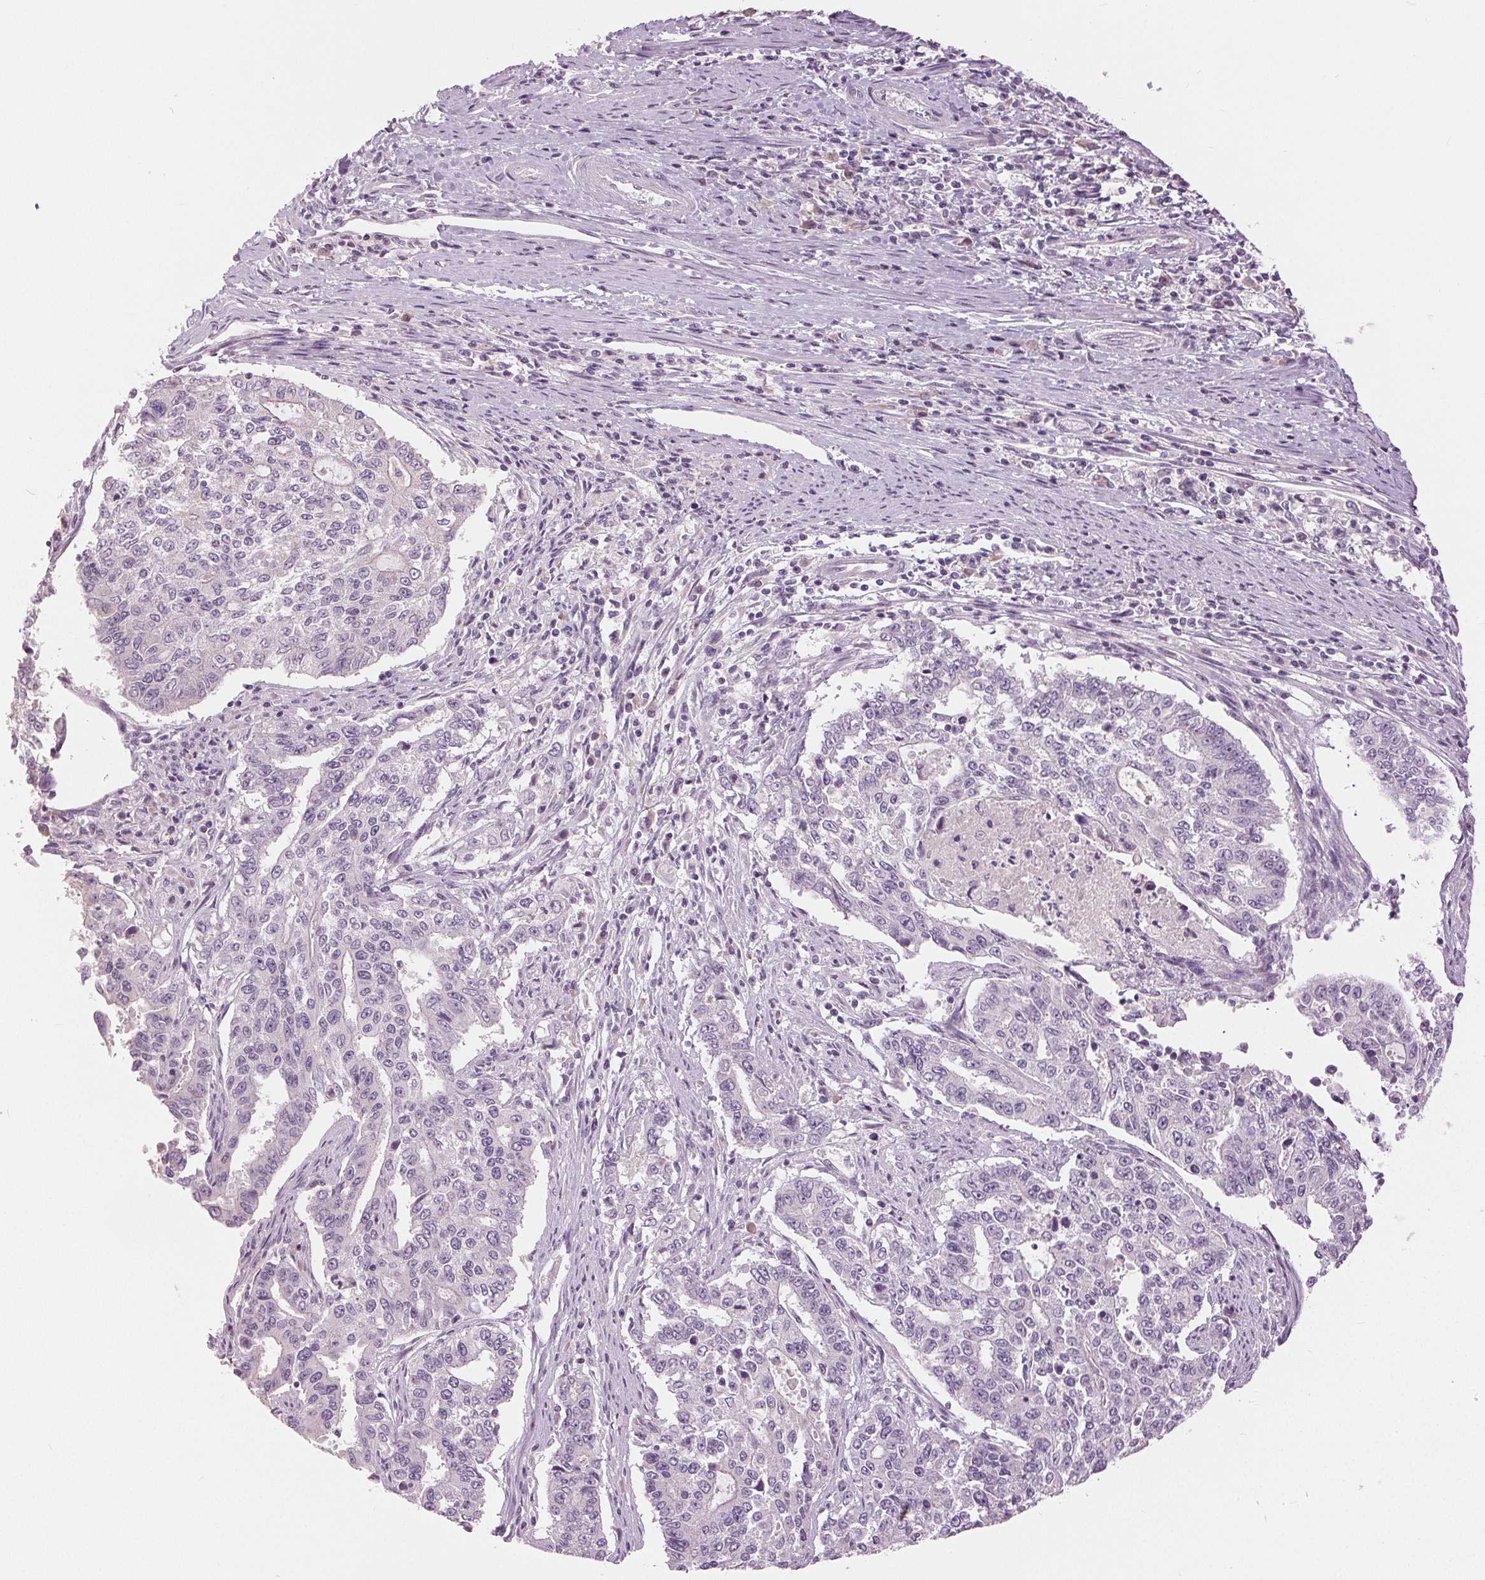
{"staining": {"intensity": "negative", "quantity": "none", "location": "none"}, "tissue": "endometrial cancer", "cell_type": "Tumor cells", "image_type": "cancer", "snomed": [{"axis": "morphology", "description": "Adenocarcinoma, NOS"}, {"axis": "topography", "description": "Uterus"}], "caption": "There is no significant positivity in tumor cells of endometrial adenocarcinoma.", "gene": "DSG3", "patient": {"sex": "female", "age": 59}}